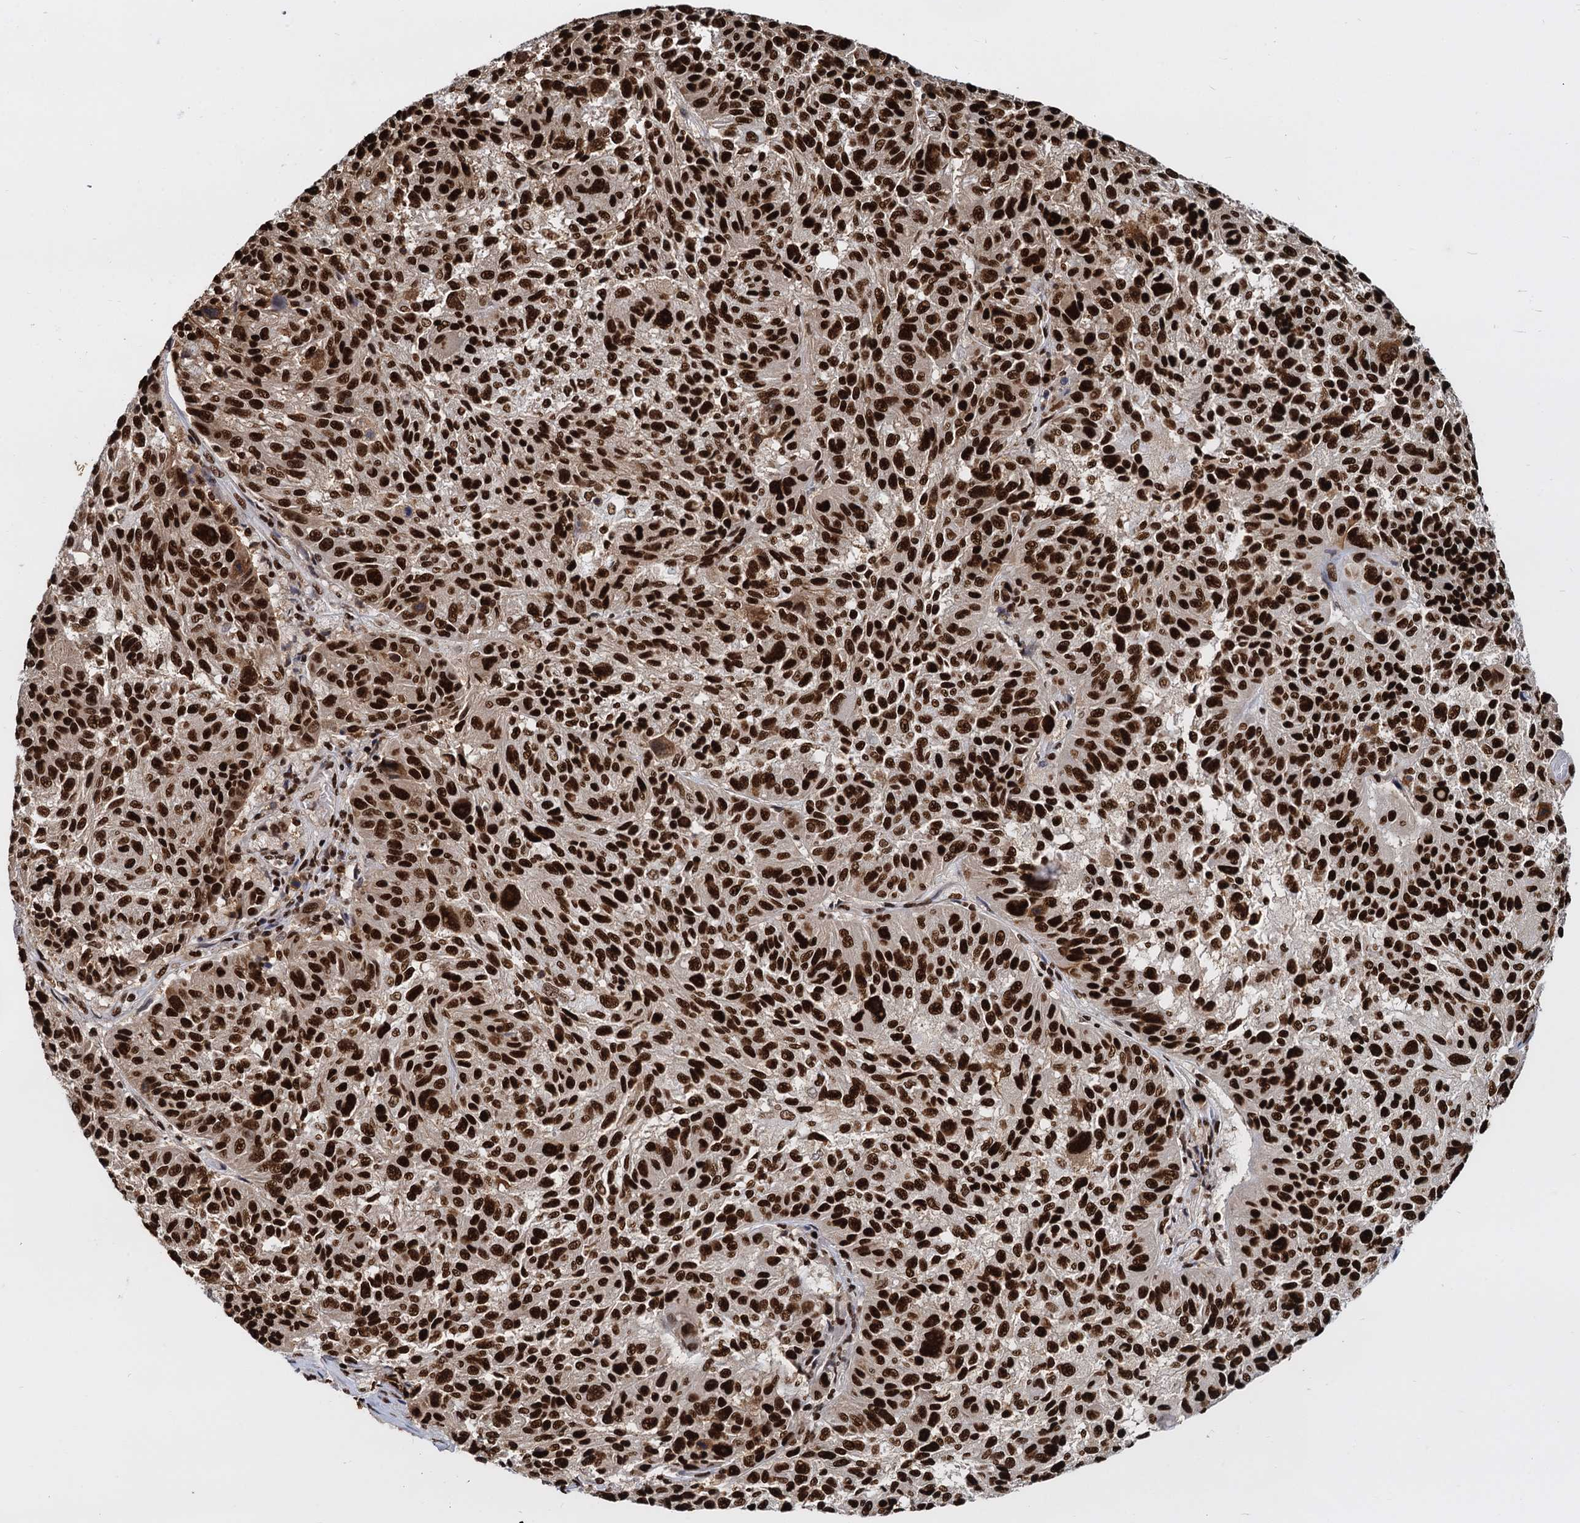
{"staining": {"intensity": "strong", "quantity": ">75%", "location": "nuclear"}, "tissue": "melanoma", "cell_type": "Tumor cells", "image_type": "cancer", "snomed": [{"axis": "morphology", "description": "Malignant melanoma, NOS"}, {"axis": "topography", "description": "Skin"}], "caption": "Malignant melanoma stained for a protein reveals strong nuclear positivity in tumor cells.", "gene": "DCPS", "patient": {"sex": "male", "age": 53}}